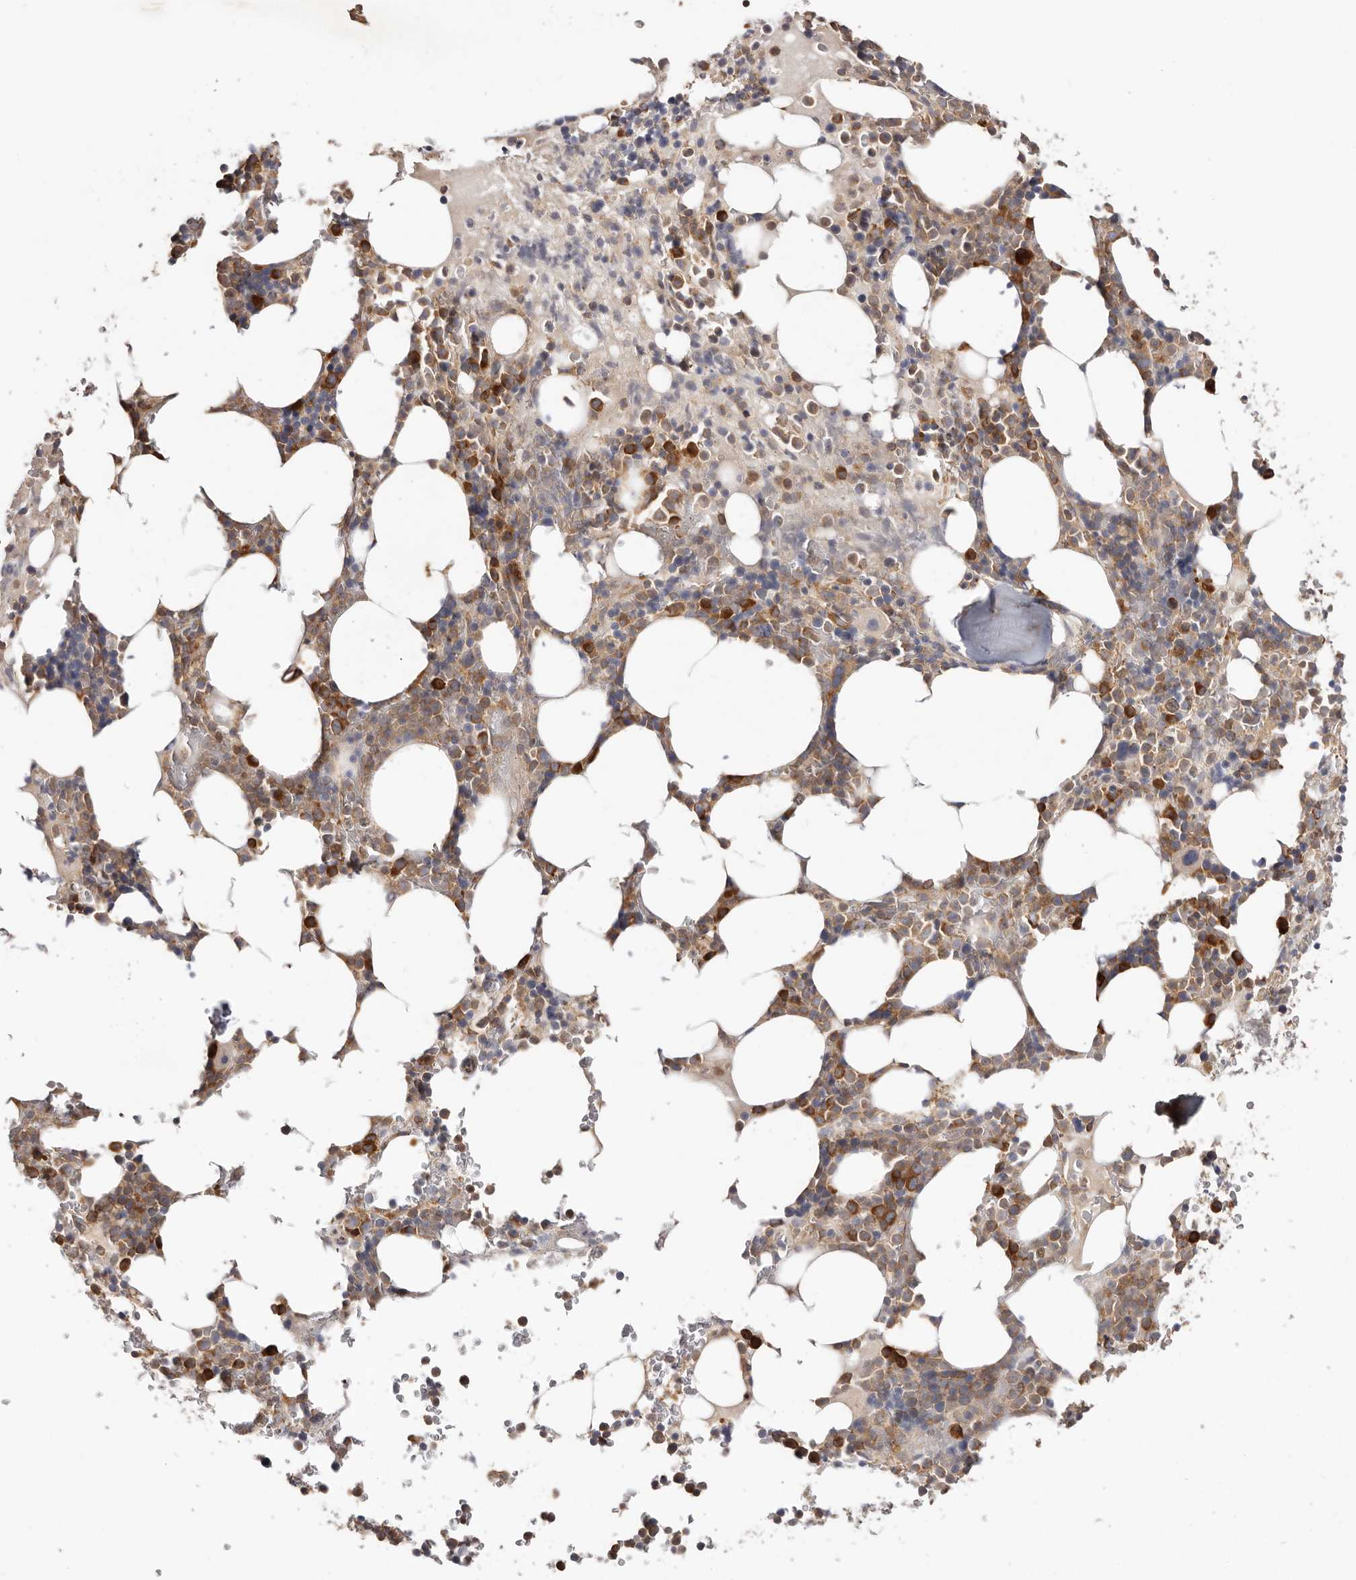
{"staining": {"intensity": "strong", "quantity": ">75%", "location": "cytoplasmic/membranous"}, "tissue": "bone marrow", "cell_type": "Hematopoietic cells", "image_type": "normal", "snomed": [{"axis": "morphology", "description": "Normal tissue, NOS"}, {"axis": "topography", "description": "Bone marrow"}], "caption": "Protein expression analysis of unremarkable human bone marrow reveals strong cytoplasmic/membranous expression in about >75% of hematopoietic cells.", "gene": "EPRS1", "patient": {"sex": "male", "age": 58}}